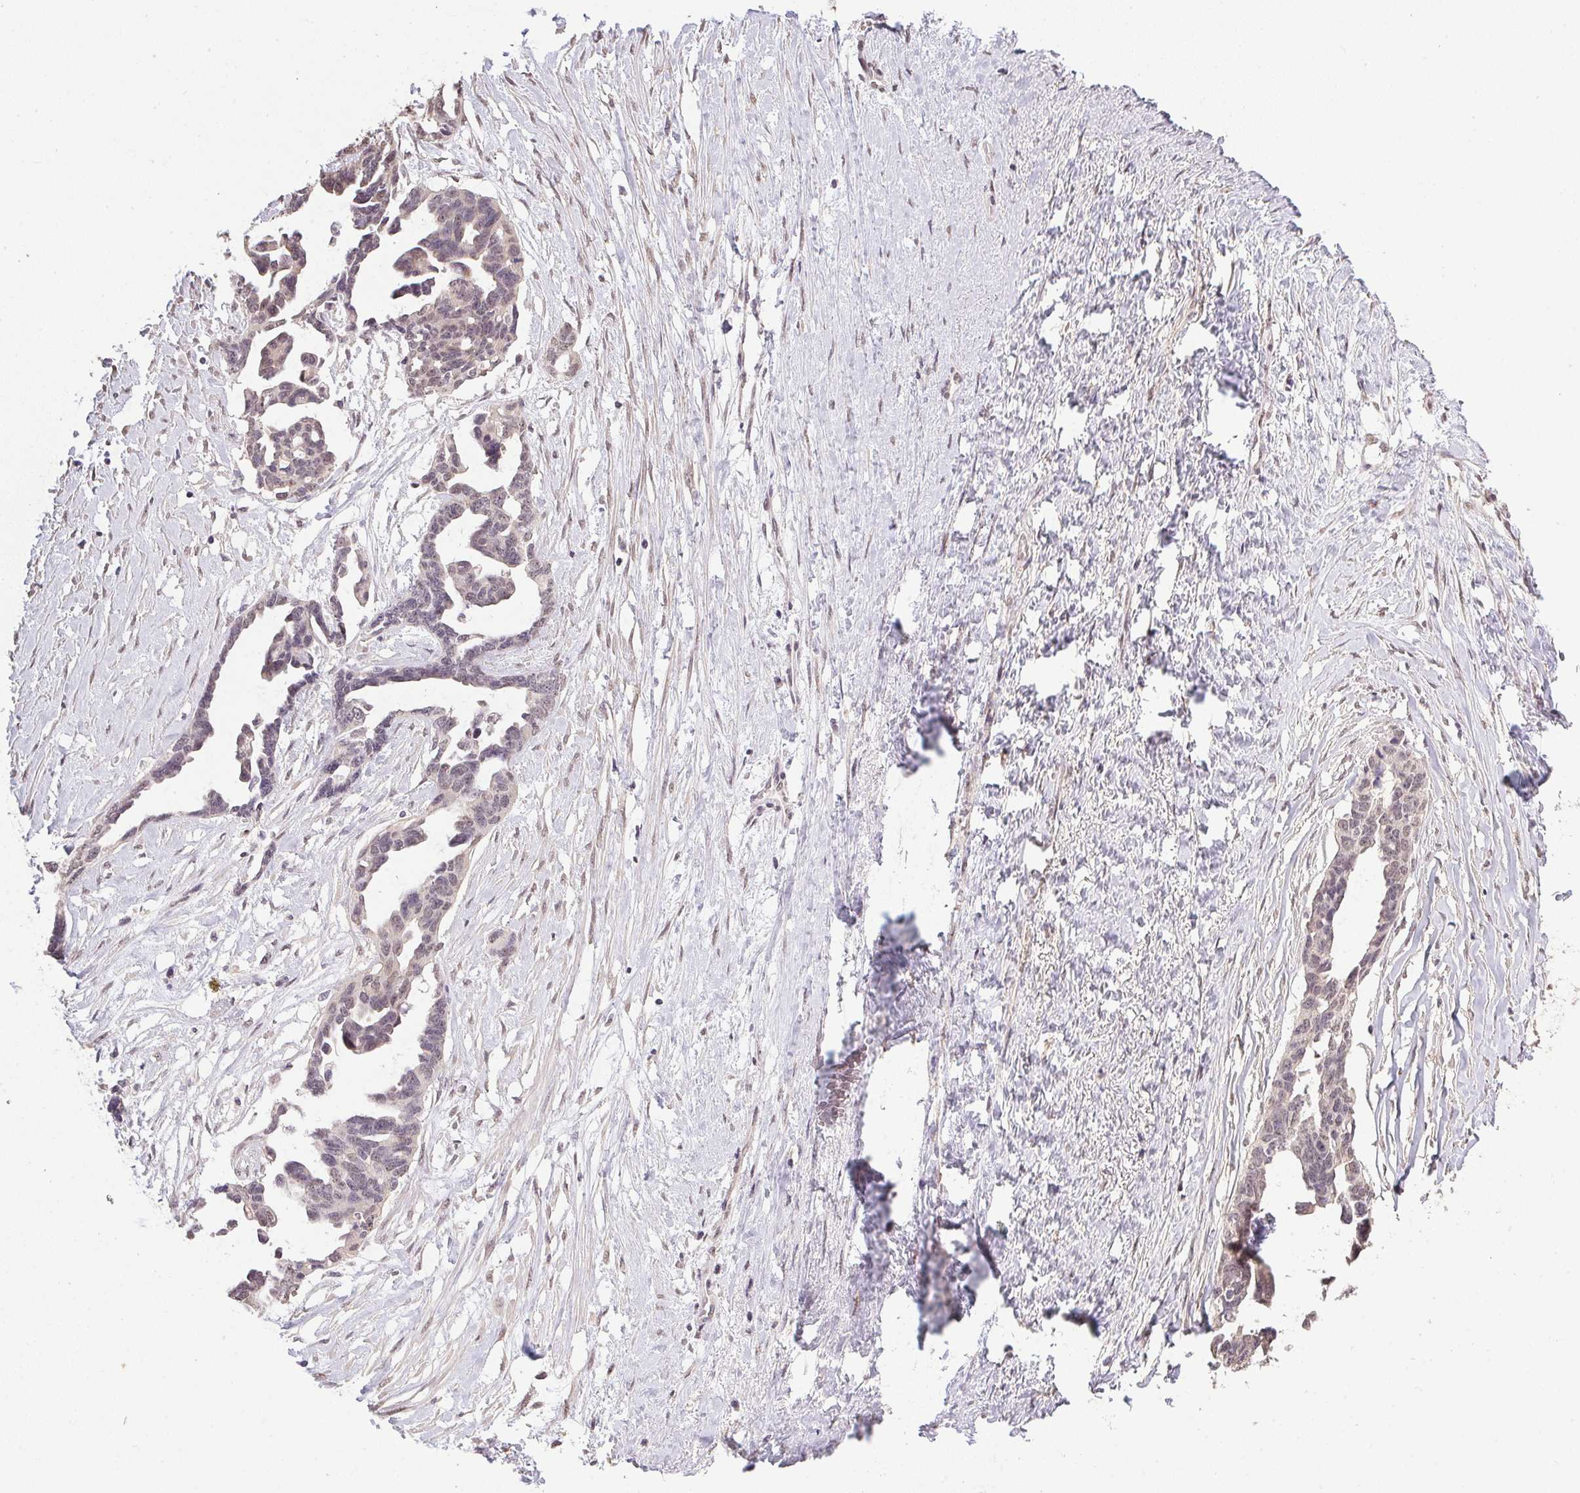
{"staining": {"intensity": "weak", "quantity": "<25%", "location": "cytoplasmic/membranous"}, "tissue": "ovarian cancer", "cell_type": "Tumor cells", "image_type": "cancer", "snomed": [{"axis": "morphology", "description": "Cystadenocarcinoma, serous, NOS"}, {"axis": "topography", "description": "Ovary"}], "caption": "An IHC micrograph of serous cystadenocarcinoma (ovarian) is shown. There is no staining in tumor cells of serous cystadenocarcinoma (ovarian).", "gene": "PPP4R4", "patient": {"sex": "female", "age": 69}}